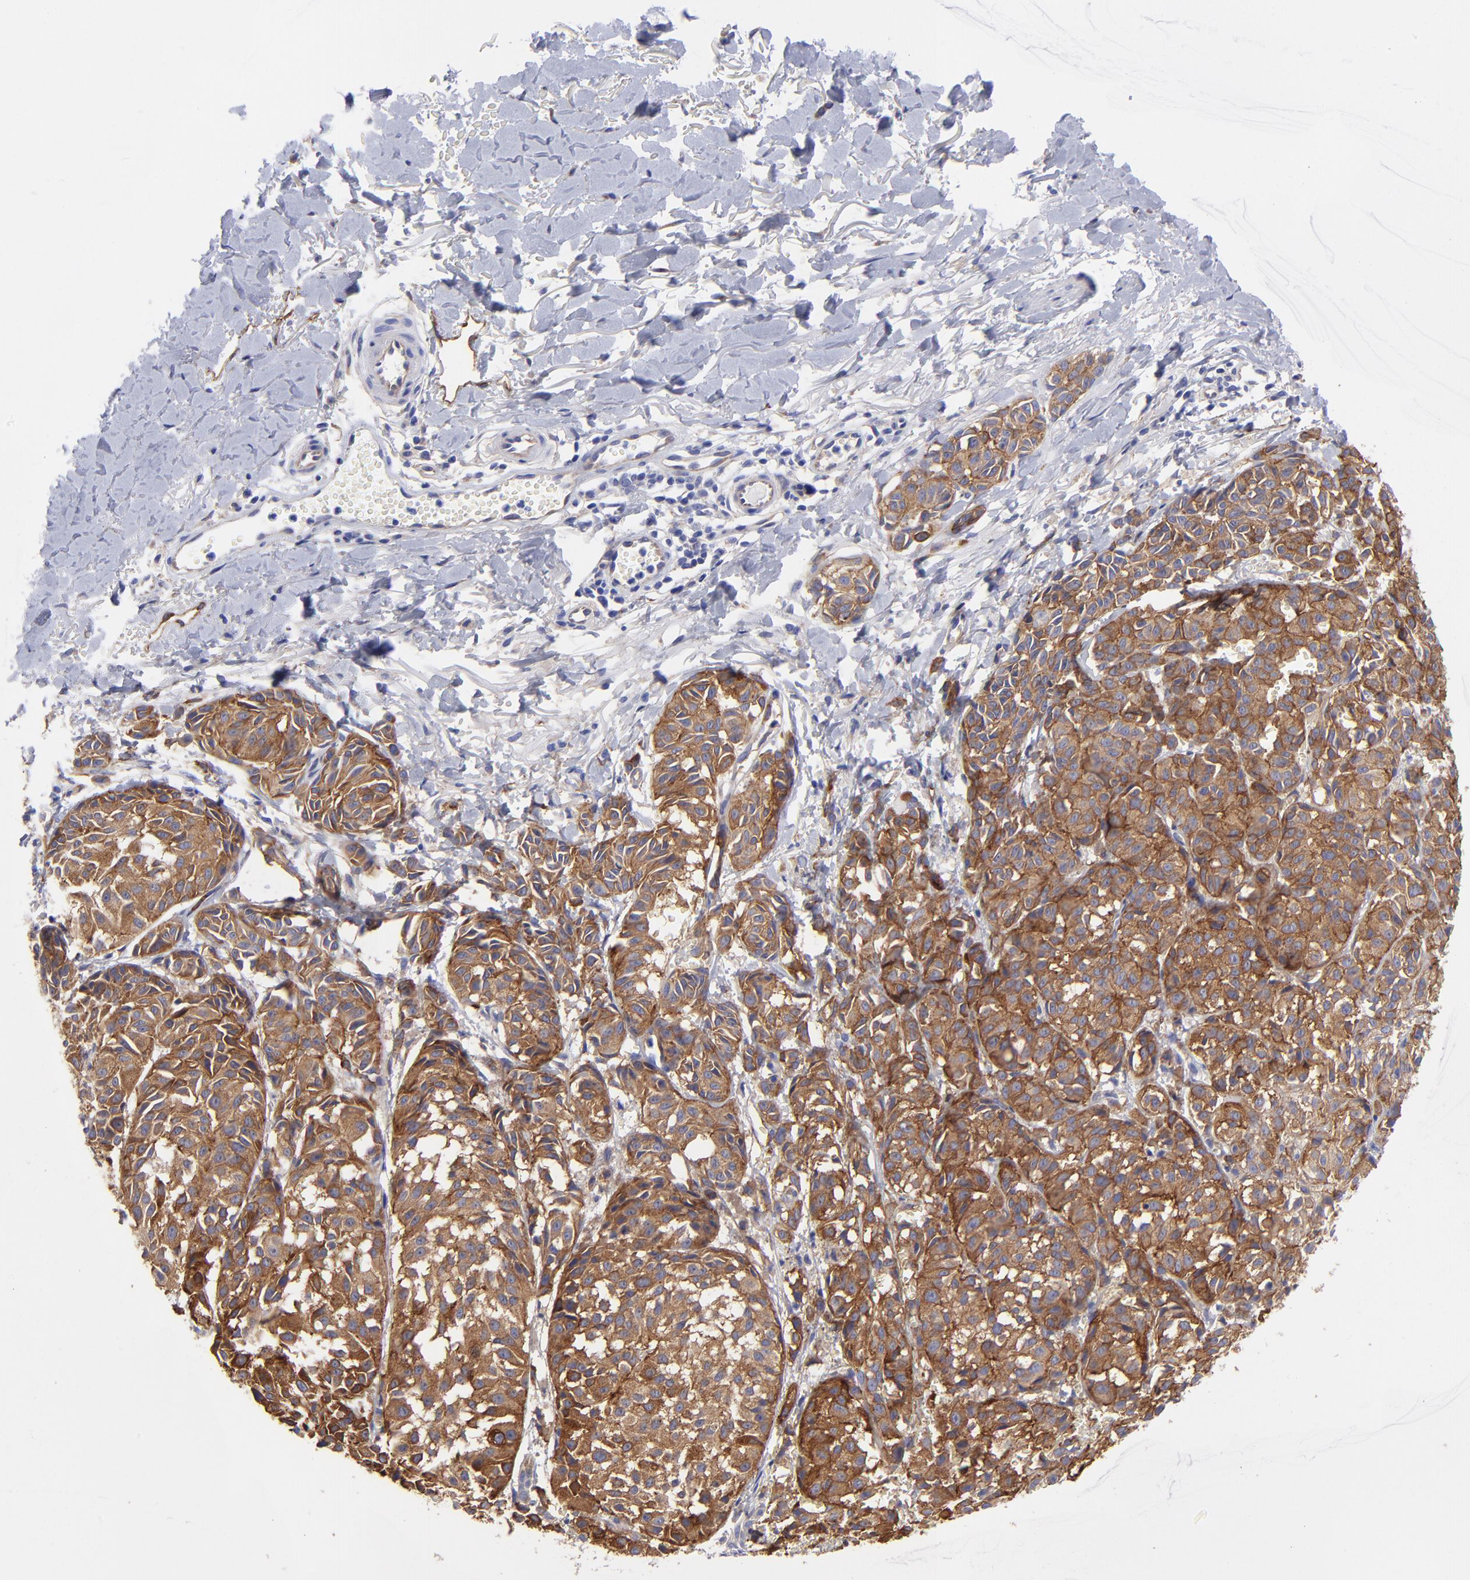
{"staining": {"intensity": "moderate", "quantity": ">75%", "location": "cytoplasmic/membranous"}, "tissue": "melanoma", "cell_type": "Tumor cells", "image_type": "cancer", "snomed": [{"axis": "morphology", "description": "Malignant melanoma, NOS"}, {"axis": "topography", "description": "Skin"}], "caption": "Melanoma stained for a protein (brown) shows moderate cytoplasmic/membranous positive expression in approximately >75% of tumor cells.", "gene": "PPFIBP1", "patient": {"sex": "male", "age": 76}}